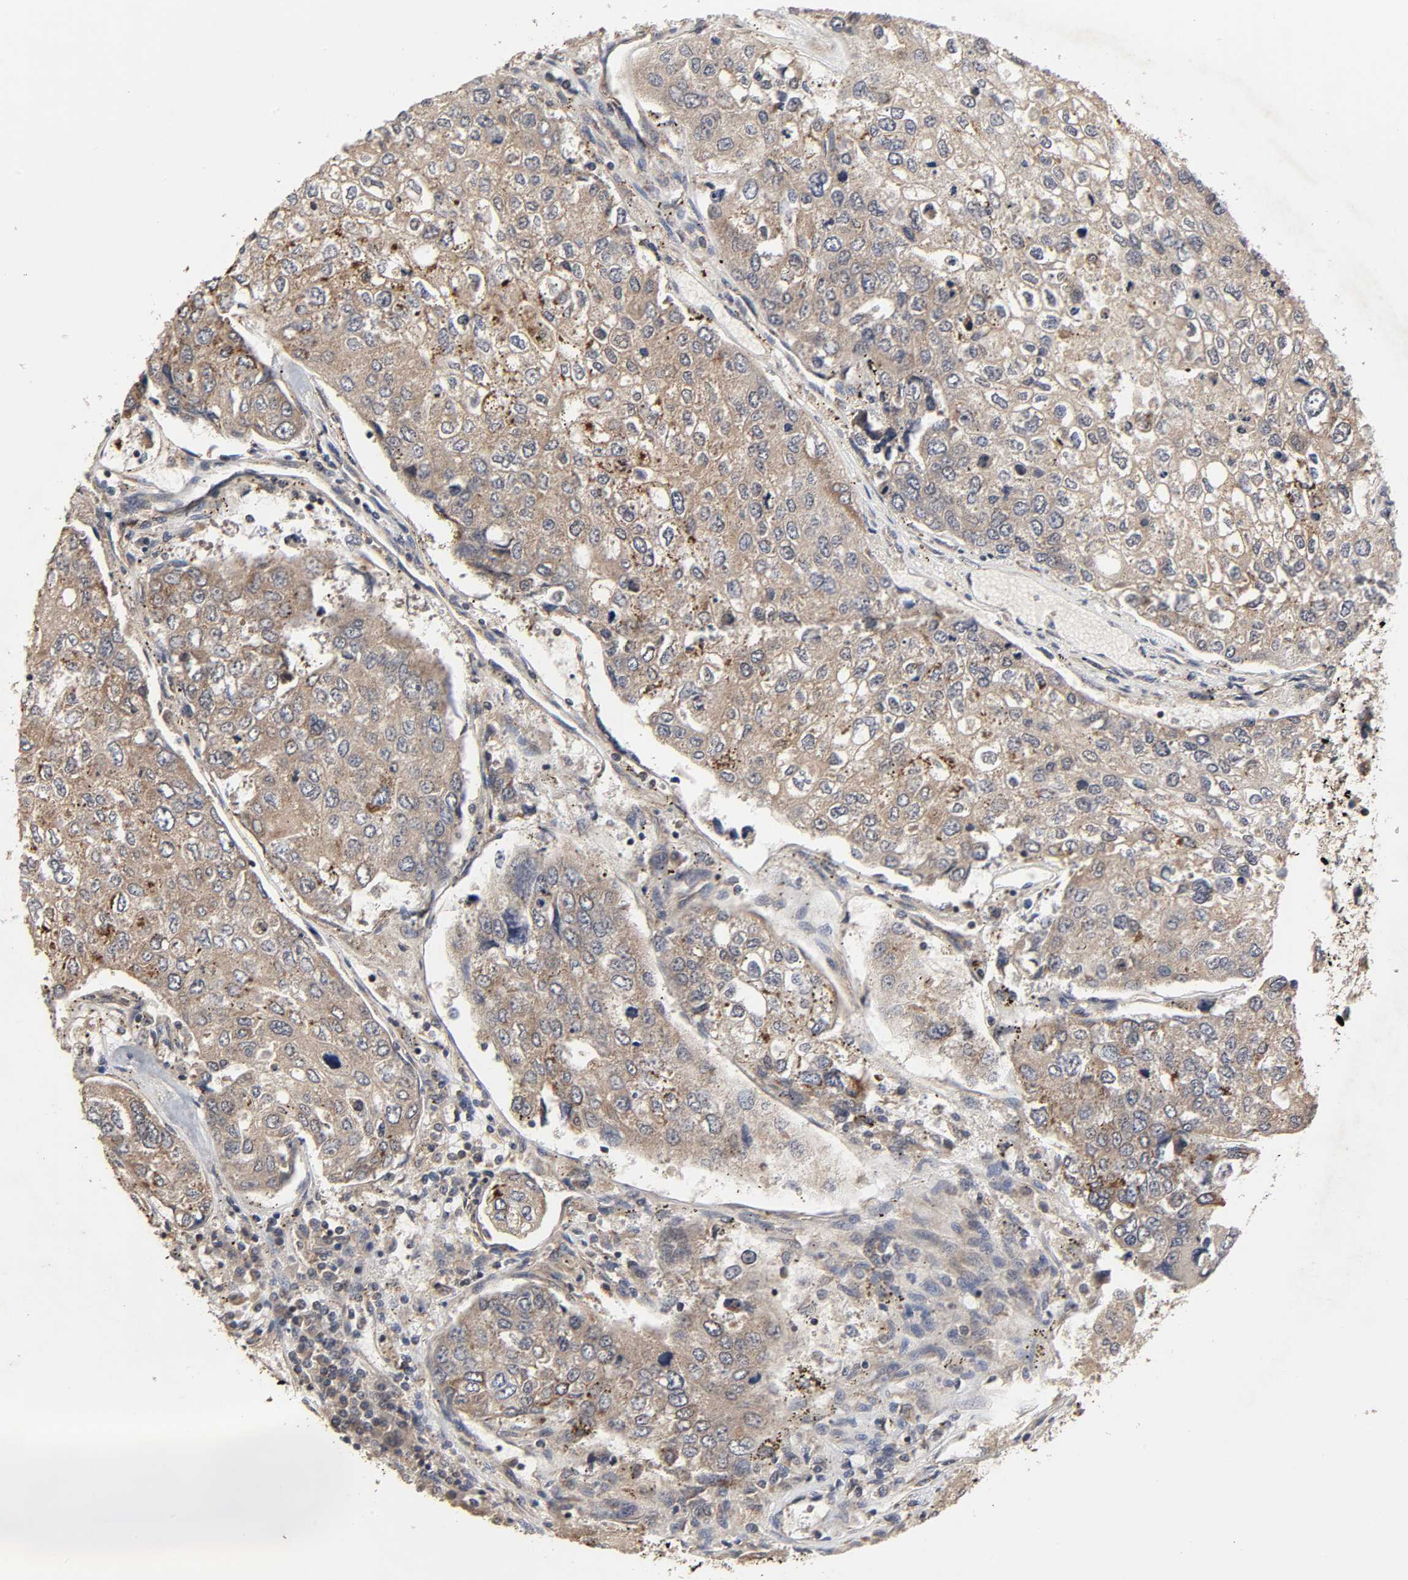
{"staining": {"intensity": "moderate", "quantity": ">75%", "location": "cytoplasmic/membranous"}, "tissue": "urothelial cancer", "cell_type": "Tumor cells", "image_type": "cancer", "snomed": [{"axis": "morphology", "description": "Urothelial carcinoma, High grade"}, {"axis": "topography", "description": "Lymph node"}, {"axis": "topography", "description": "Urinary bladder"}], "caption": "High-grade urothelial carcinoma was stained to show a protein in brown. There is medium levels of moderate cytoplasmic/membranous staining in approximately >75% of tumor cells. The staining is performed using DAB (3,3'-diaminobenzidine) brown chromogen to label protein expression. The nuclei are counter-stained blue using hematoxylin.", "gene": "COX6B1", "patient": {"sex": "male", "age": 51}}